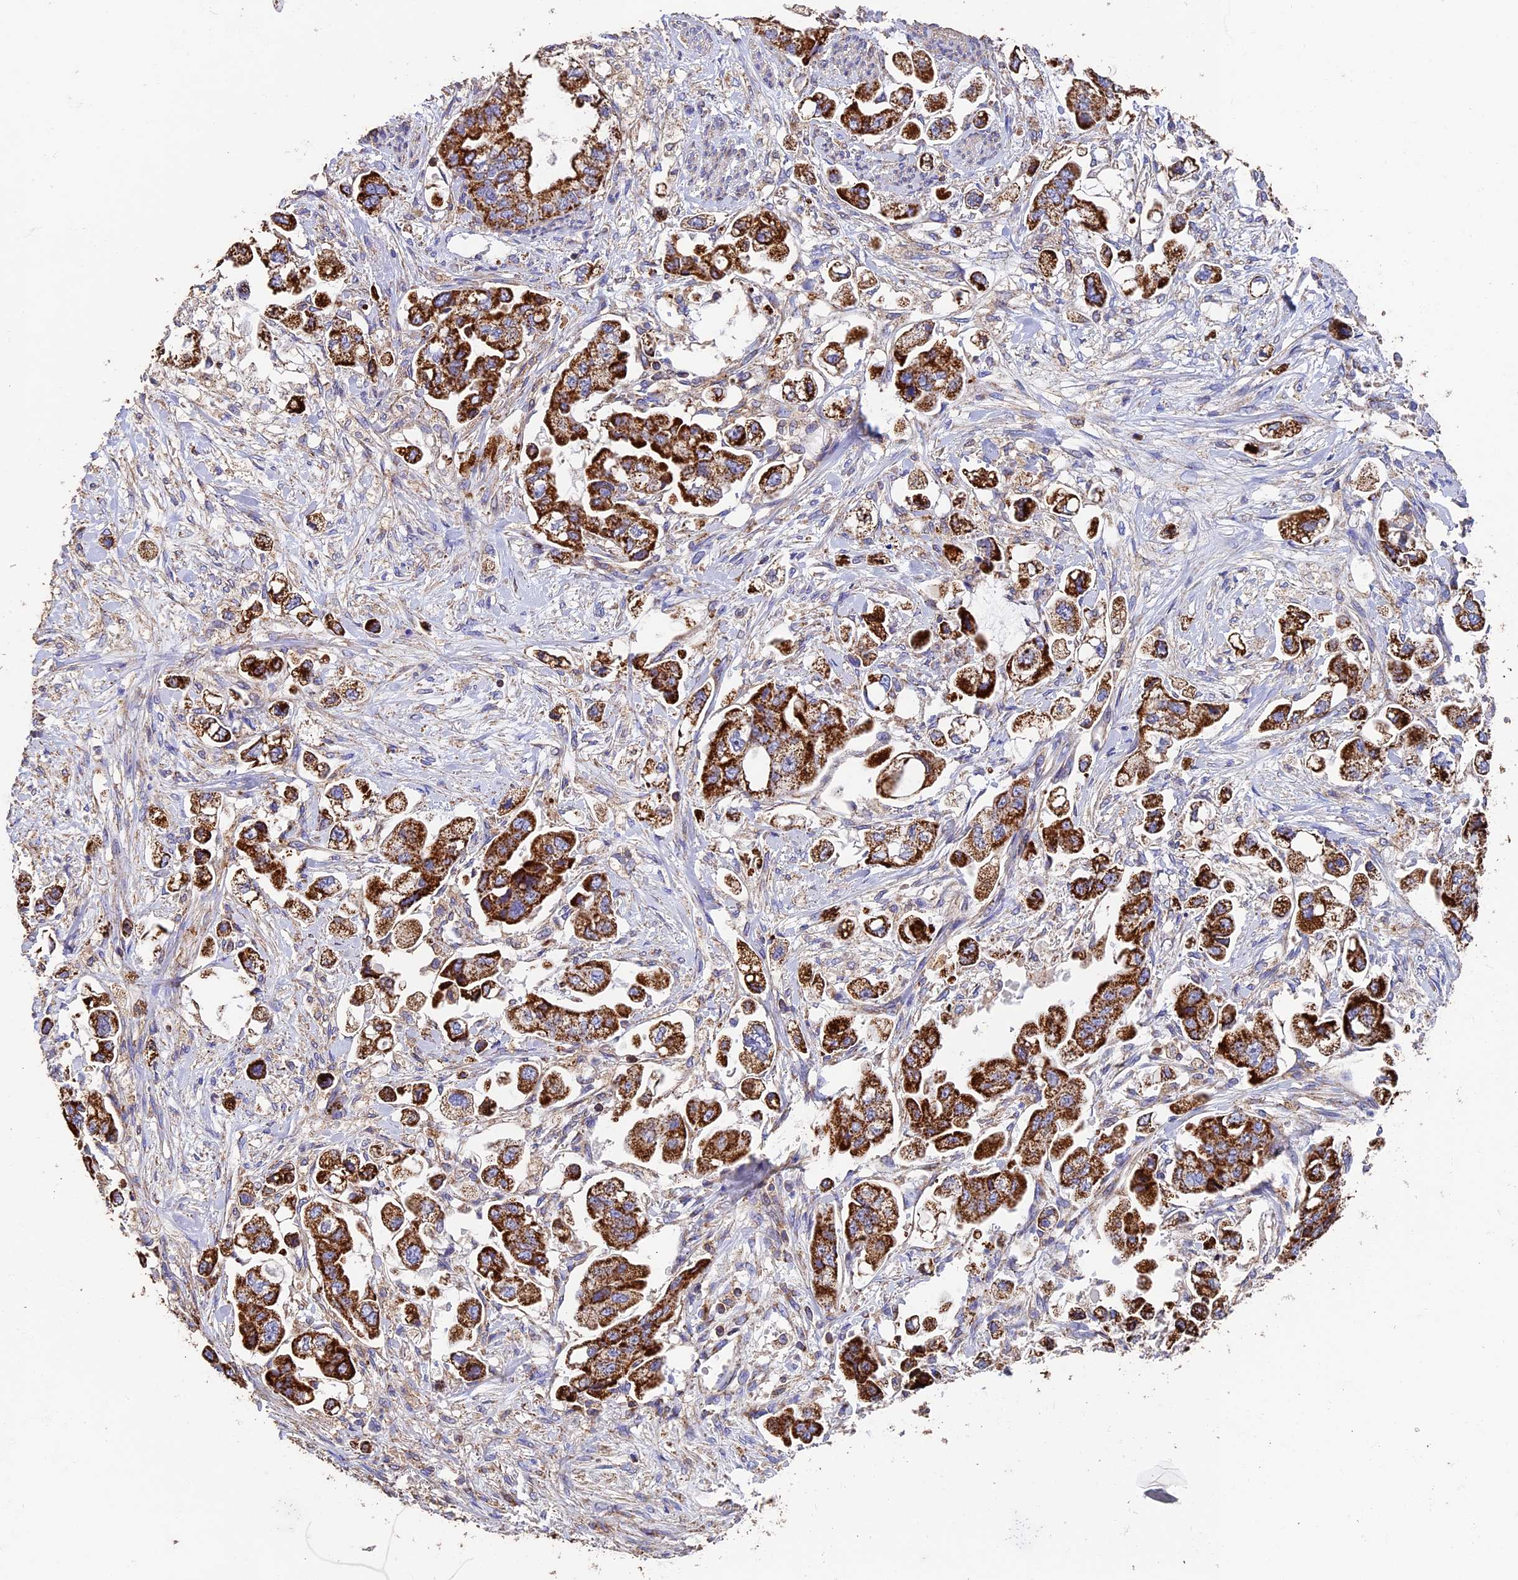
{"staining": {"intensity": "strong", "quantity": ">75%", "location": "cytoplasmic/membranous"}, "tissue": "stomach cancer", "cell_type": "Tumor cells", "image_type": "cancer", "snomed": [{"axis": "morphology", "description": "Adenocarcinoma, NOS"}, {"axis": "topography", "description": "Stomach"}], "caption": "About >75% of tumor cells in stomach adenocarcinoma demonstrate strong cytoplasmic/membranous protein expression as visualized by brown immunohistochemical staining.", "gene": "ADAT1", "patient": {"sex": "male", "age": 62}}